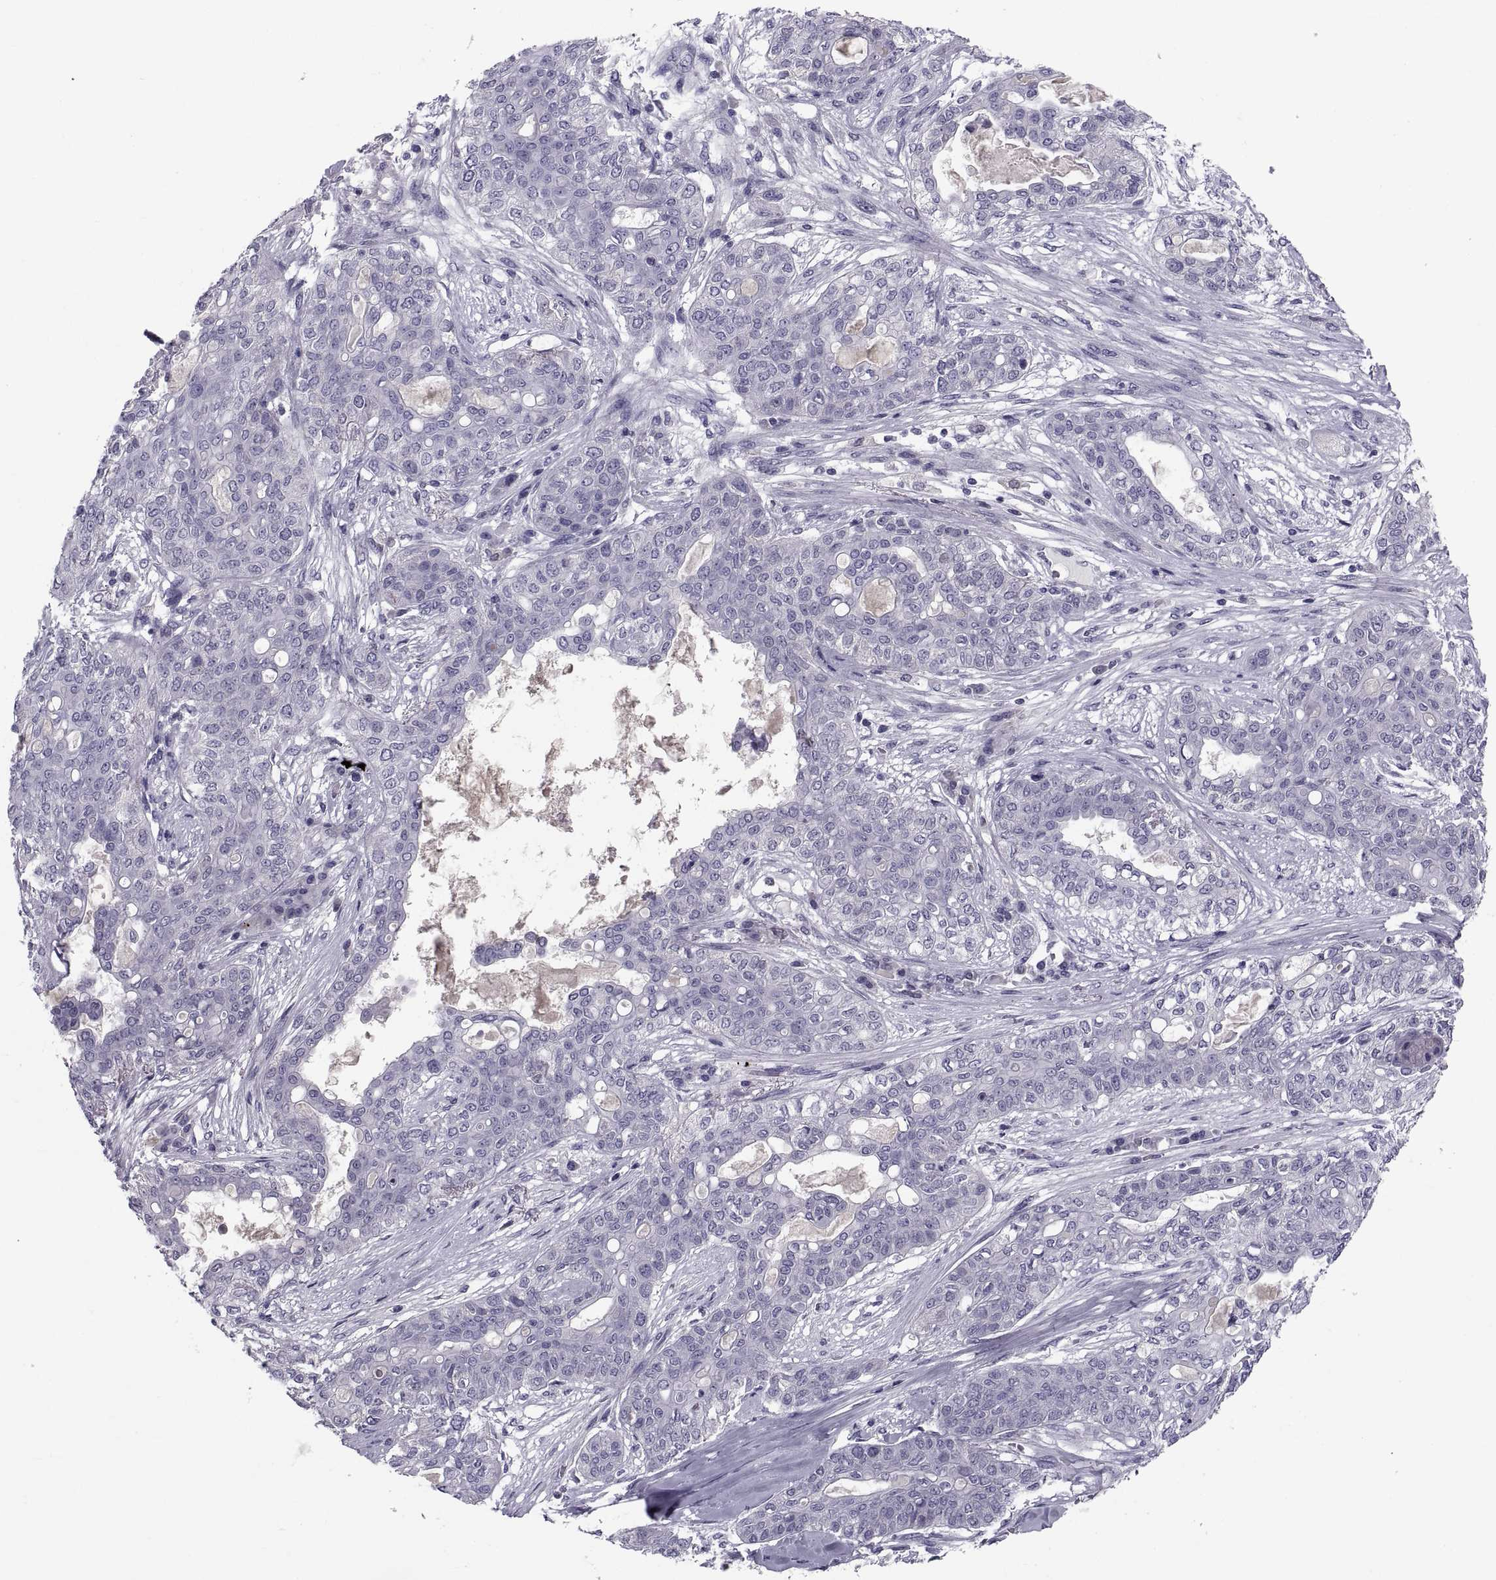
{"staining": {"intensity": "negative", "quantity": "none", "location": "none"}, "tissue": "lung cancer", "cell_type": "Tumor cells", "image_type": "cancer", "snomed": [{"axis": "morphology", "description": "Squamous cell carcinoma, NOS"}, {"axis": "topography", "description": "Lung"}], "caption": "Immunohistochemistry micrograph of neoplastic tissue: lung cancer (squamous cell carcinoma) stained with DAB shows no significant protein staining in tumor cells. (DAB (3,3'-diaminobenzidine) immunohistochemistry (IHC) with hematoxylin counter stain).", "gene": "PDZRN4", "patient": {"sex": "female", "age": 70}}